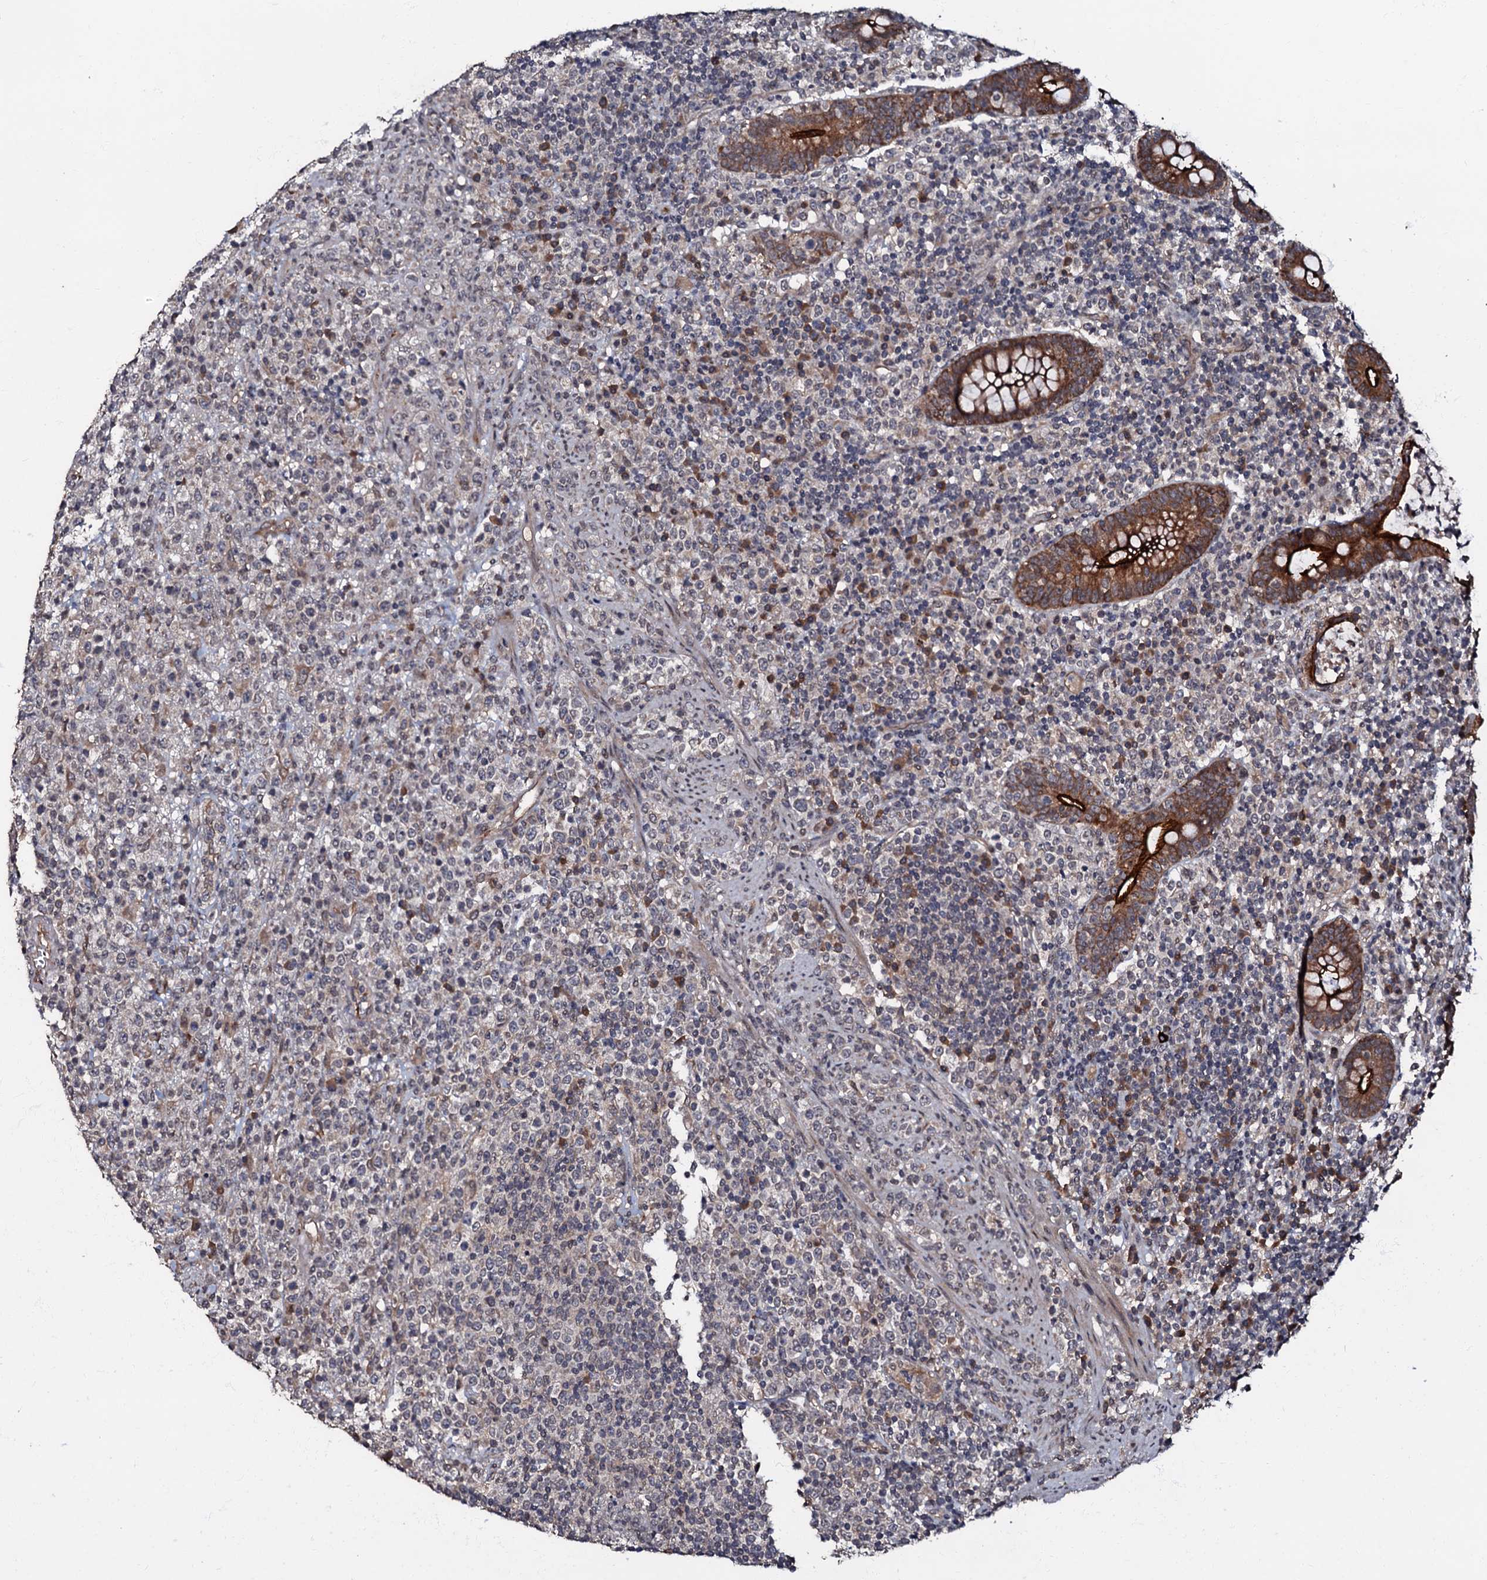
{"staining": {"intensity": "negative", "quantity": "none", "location": "none"}, "tissue": "lymphoma", "cell_type": "Tumor cells", "image_type": "cancer", "snomed": [{"axis": "morphology", "description": "Malignant lymphoma, non-Hodgkin's type, High grade"}, {"axis": "topography", "description": "Colon"}], "caption": "Histopathology image shows no protein staining in tumor cells of high-grade malignant lymphoma, non-Hodgkin's type tissue.", "gene": "MANSC4", "patient": {"sex": "female", "age": 53}}